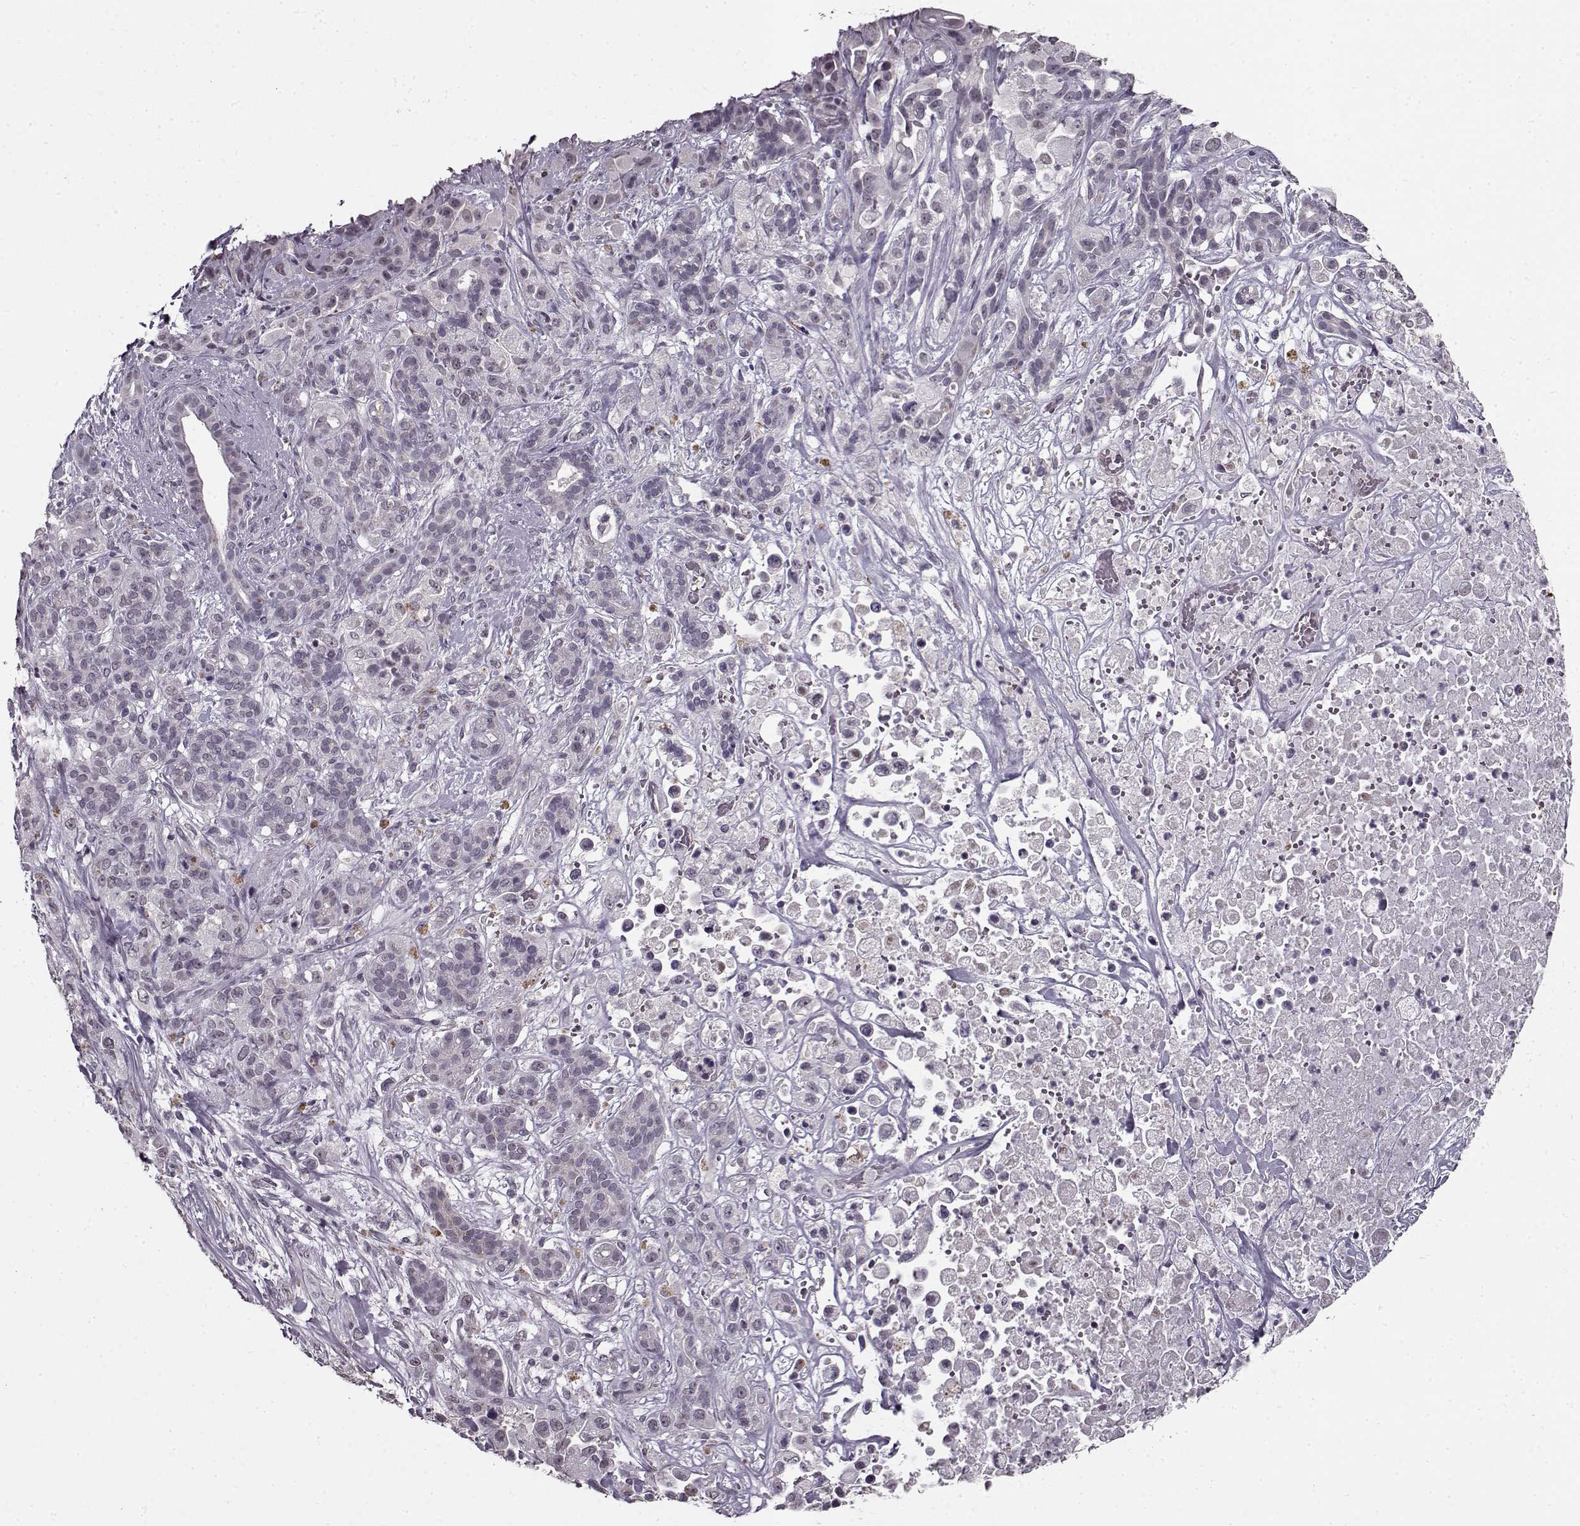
{"staining": {"intensity": "negative", "quantity": "none", "location": "none"}, "tissue": "pancreatic cancer", "cell_type": "Tumor cells", "image_type": "cancer", "snomed": [{"axis": "morphology", "description": "Adenocarcinoma, NOS"}, {"axis": "topography", "description": "Pancreas"}], "caption": "High magnification brightfield microscopy of pancreatic cancer (adenocarcinoma) stained with DAB (3,3'-diaminobenzidine) (brown) and counterstained with hematoxylin (blue): tumor cells show no significant expression. (DAB (3,3'-diaminobenzidine) immunohistochemistry (IHC), high magnification).", "gene": "RP1L1", "patient": {"sex": "male", "age": 44}}